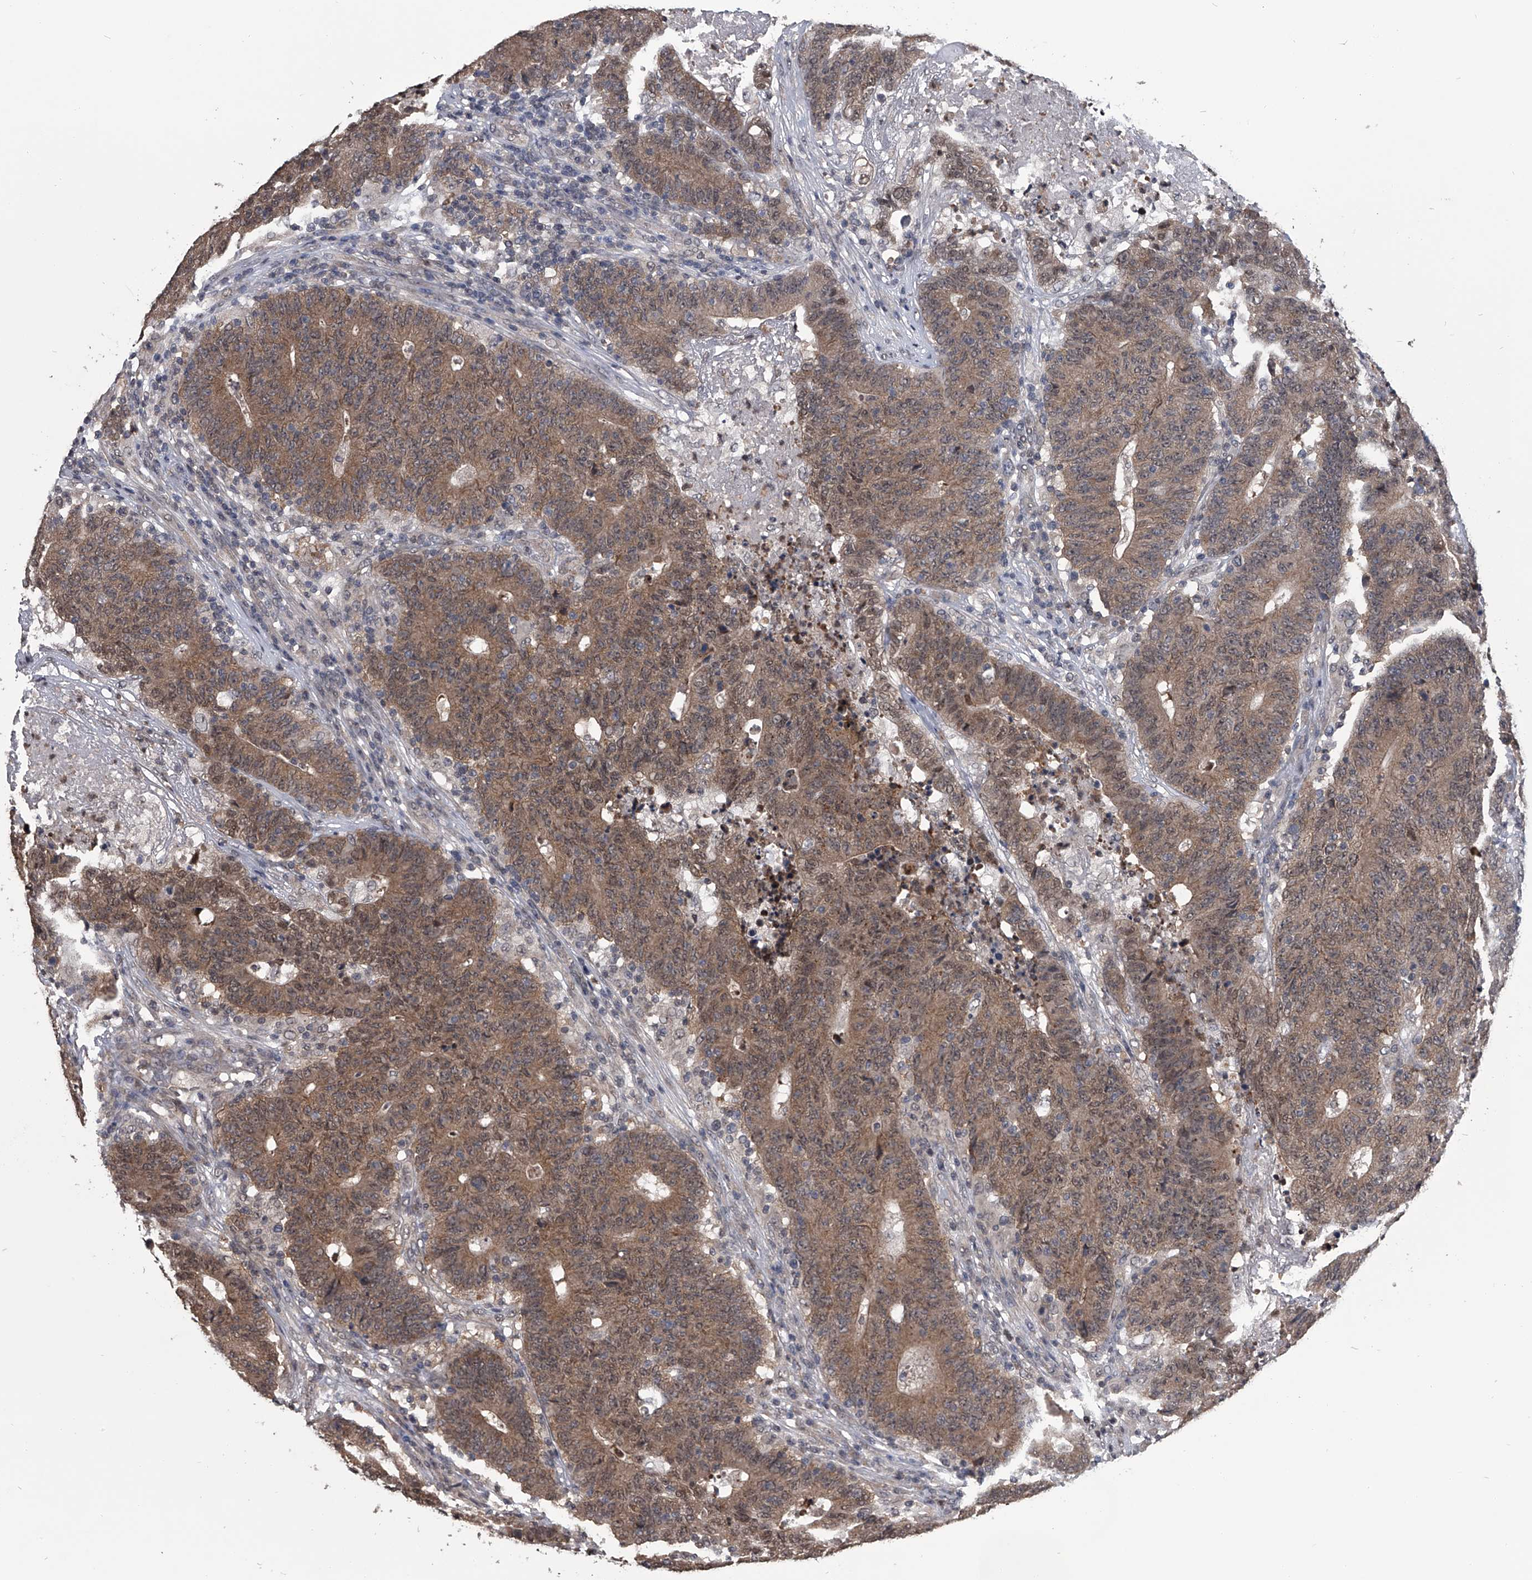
{"staining": {"intensity": "moderate", "quantity": ">75%", "location": "cytoplasmic/membranous,nuclear"}, "tissue": "colorectal cancer", "cell_type": "Tumor cells", "image_type": "cancer", "snomed": [{"axis": "morphology", "description": "Normal tissue, NOS"}, {"axis": "morphology", "description": "Adenocarcinoma, NOS"}, {"axis": "topography", "description": "Colon"}], "caption": "A photomicrograph of adenocarcinoma (colorectal) stained for a protein exhibits moderate cytoplasmic/membranous and nuclear brown staining in tumor cells.", "gene": "TSNAX", "patient": {"sex": "female", "age": 75}}